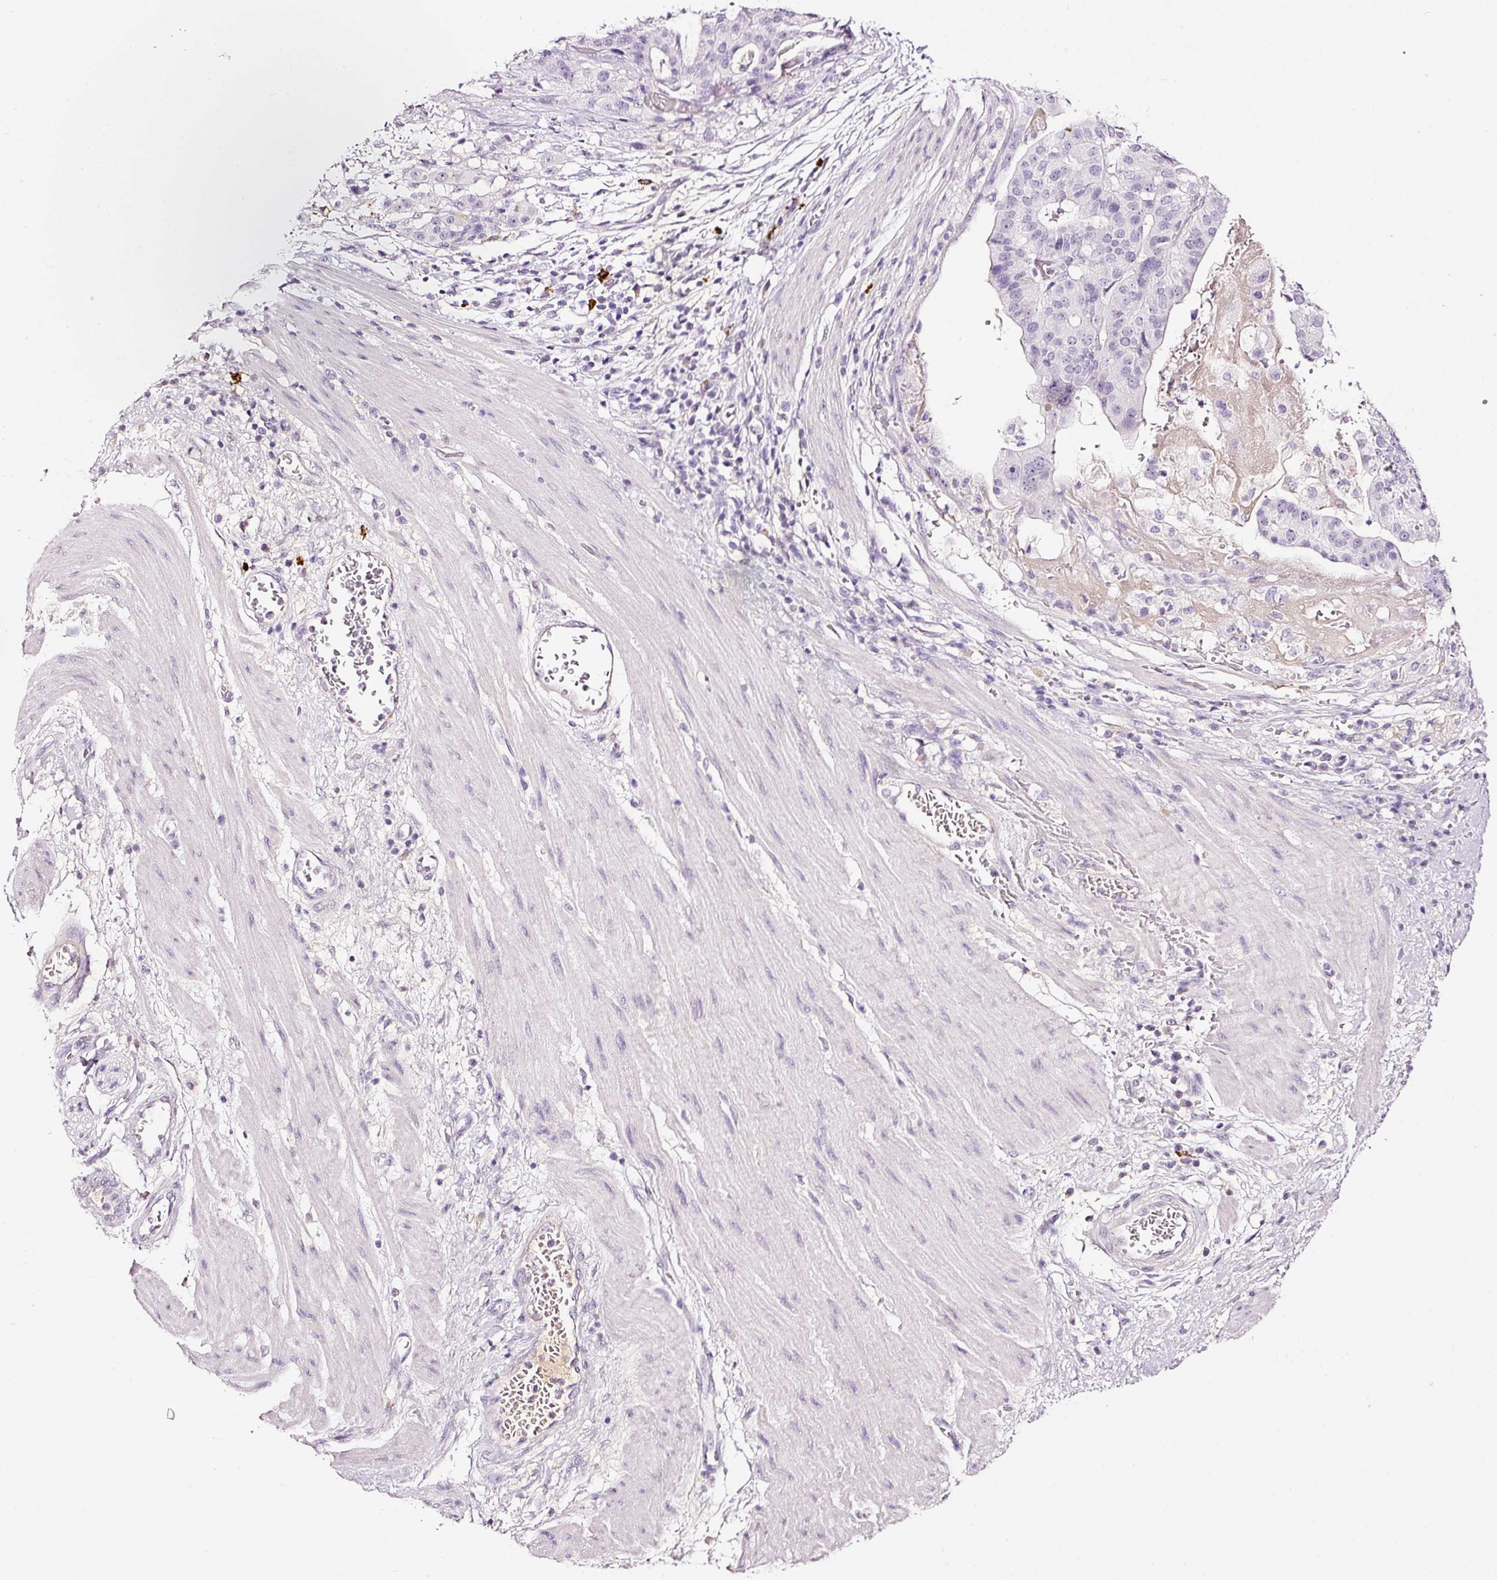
{"staining": {"intensity": "negative", "quantity": "none", "location": "none"}, "tissue": "stomach cancer", "cell_type": "Tumor cells", "image_type": "cancer", "snomed": [{"axis": "morphology", "description": "Adenocarcinoma, NOS"}, {"axis": "topography", "description": "Stomach"}], "caption": "High magnification brightfield microscopy of stomach cancer (adenocarcinoma) stained with DAB (brown) and counterstained with hematoxylin (blue): tumor cells show no significant expression.", "gene": "LAMP3", "patient": {"sex": "male", "age": 48}}